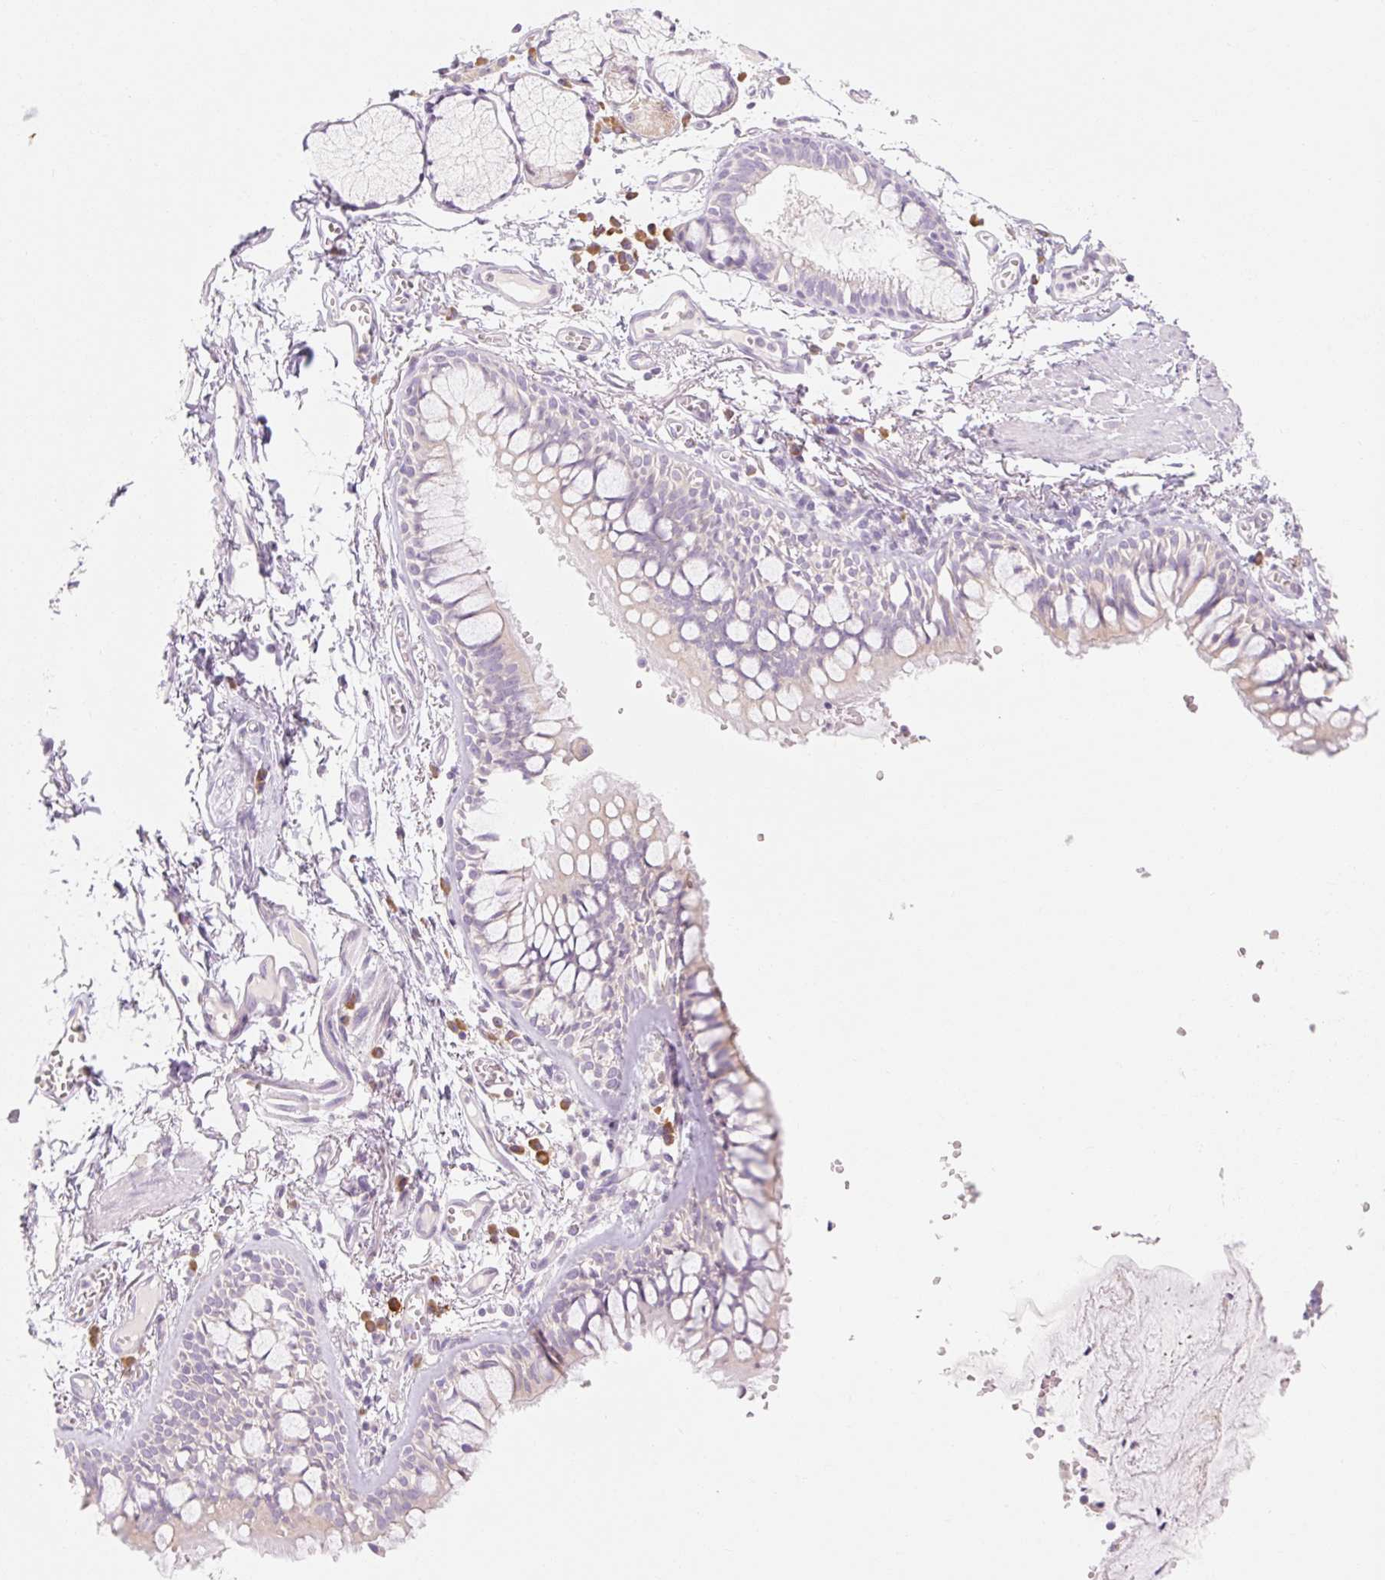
{"staining": {"intensity": "weak", "quantity": "25%-75%", "location": "cytoplasmic/membranous"}, "tissue": "bronchus", "cell_type": "Respiratory epithelial cells", "image_type": "normal", "snomed": [{"axis": "morphology", "description": "Normal tissue, NOS"}, {"axis": "topography", "description": "Cartilage tissue"}, {"axis": "topography", "description": "Bronchus"}], "caption": "A brown stain highlights weak cytoplasmic/membranous staining of a protein in respiratory epithelial cells of unremarkable bronchus.", "gene": "MYO1D", "patient": {"sex": "male", "age": 78}}